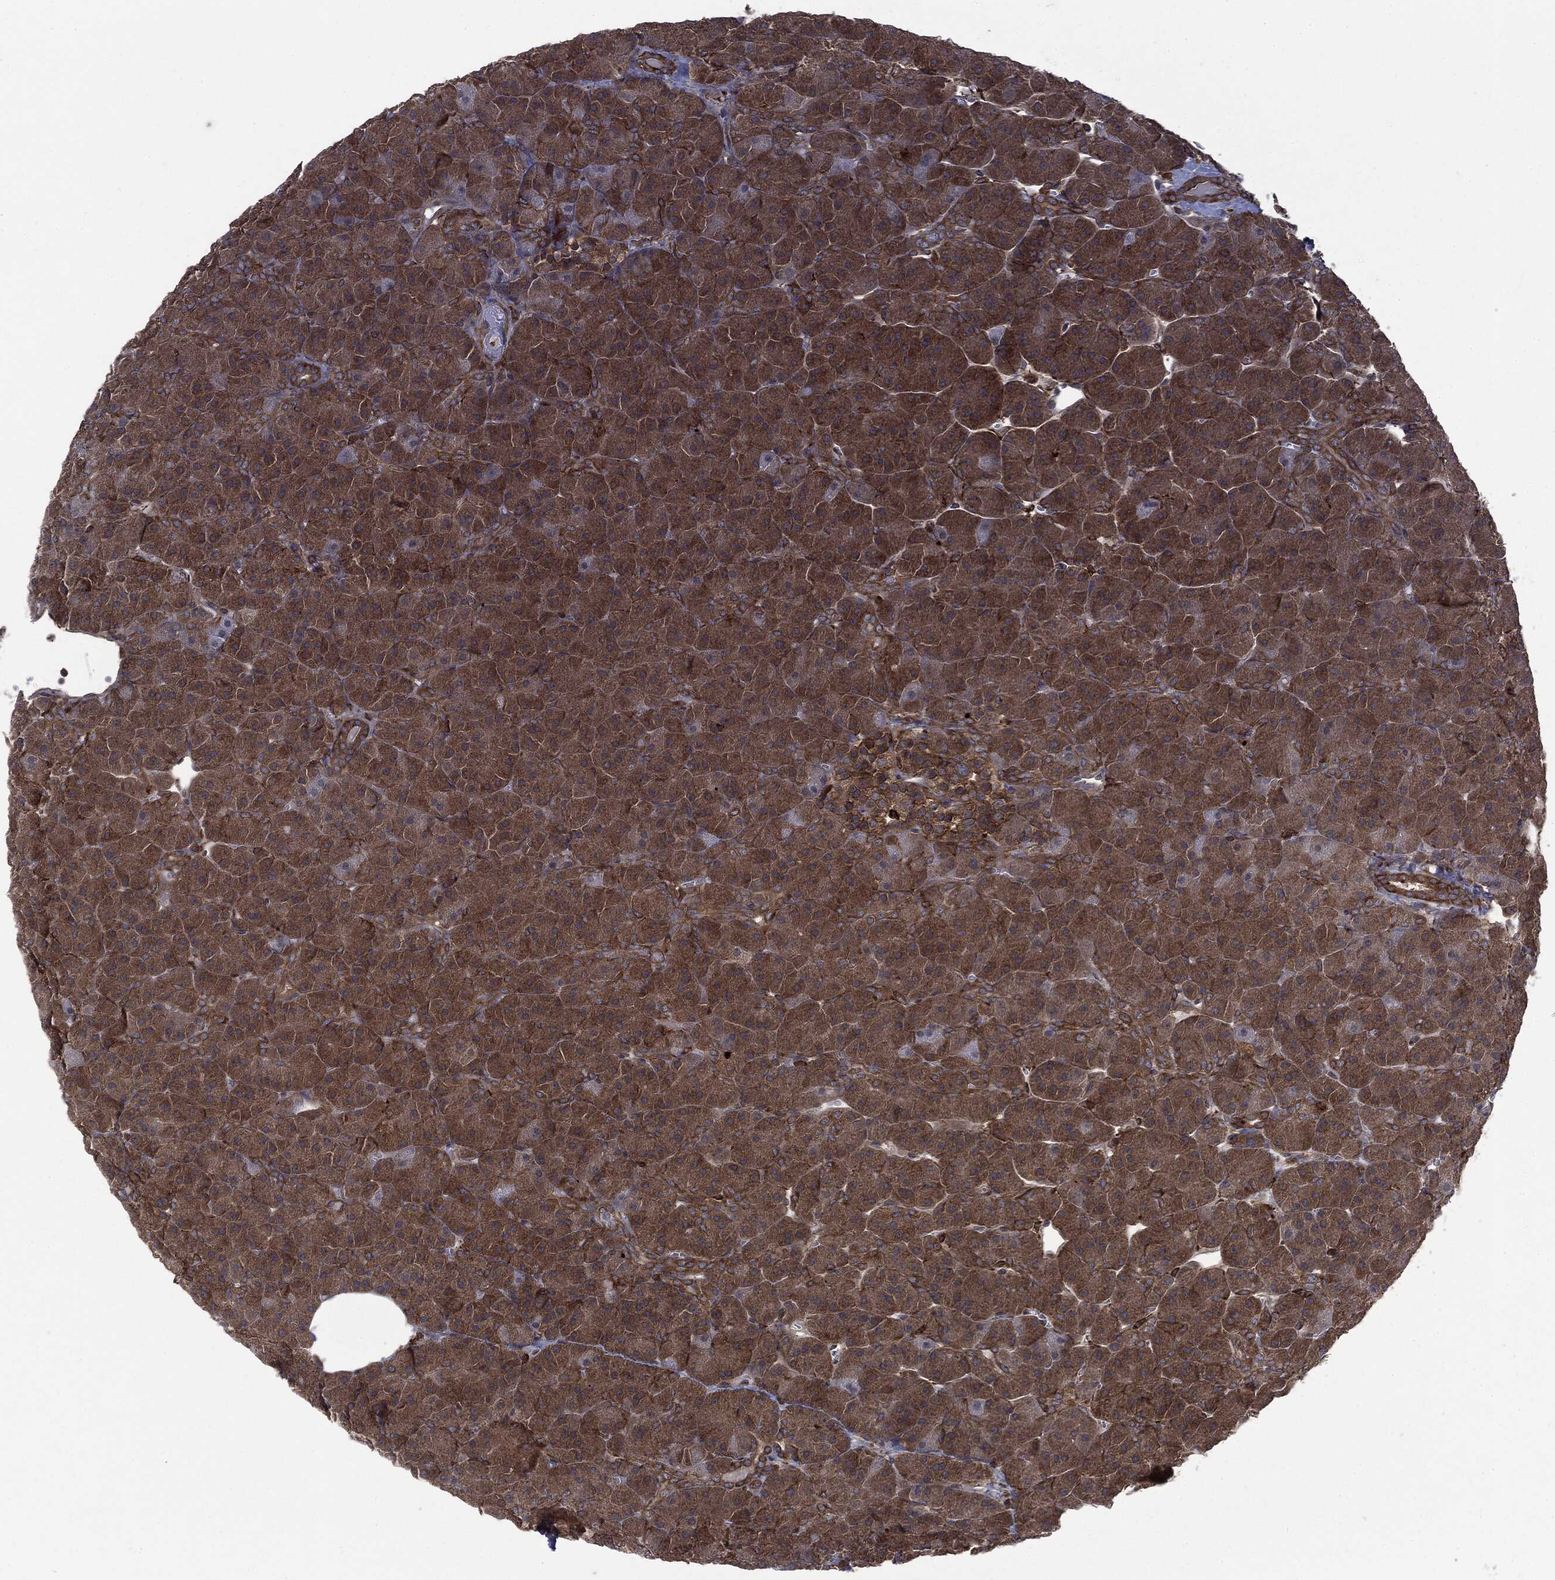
{"staining": {"intensity": "strong", "quantity": ">75%", "location": "cytoplasmic/membranous"}, "tissue": "pancreas", "cell_type": "Exocrine glandular cells", "image_type": "normal", "snomed": [{"axis": "morphology", "description": "Normal tissue, NOS"}, {"axis": "topography", "description": "Pancreas"}], "caption": "This is an image of immunohistochemistry staining of unremarkable pancreas, which shows strong expression in the cytoplasmic/membranous of exocrine glandular cells.", "gene": "SNX5", "patient": {"sex": "male", "age": 61}}